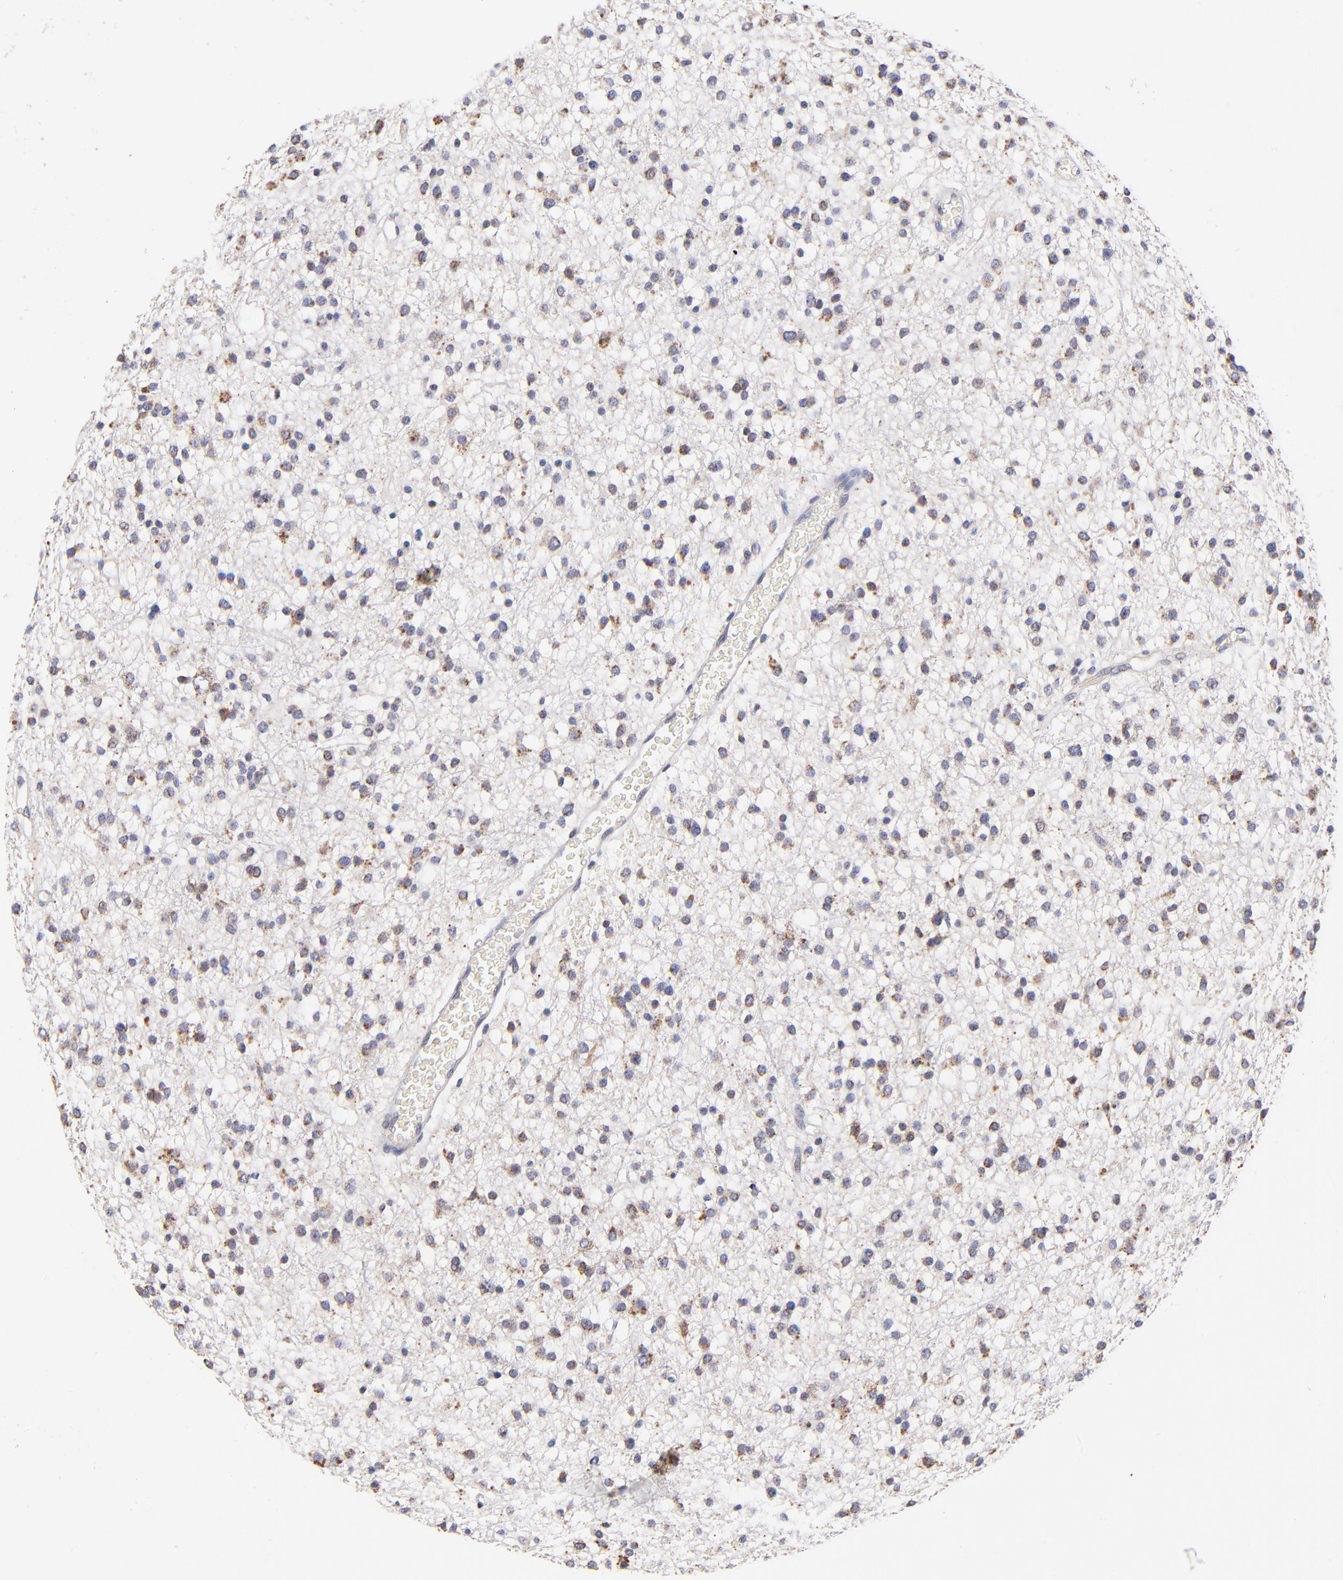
{"staining": {"intensity": "moderate", "quantity": "<25%", "location": "cytoplasmic/membranous"}, "tissue": "glioma", "cell_type": "Tumor cells", "image_type": "cancer", "snomed": [{"axis": "morphology", "description": "Glioma, malignant, Low grade"}, {"axis": "topography", "description": "Brain"}], "caption": "Approximately <25% of tumor cells in low-grade glioma (malignant) exhibit moderate cytoplasmic/membranous protein expression as visualized by brown immunohistochemical staining.", "gene": "FBXL12", "patient": {"sex": "female", "age": 36}}